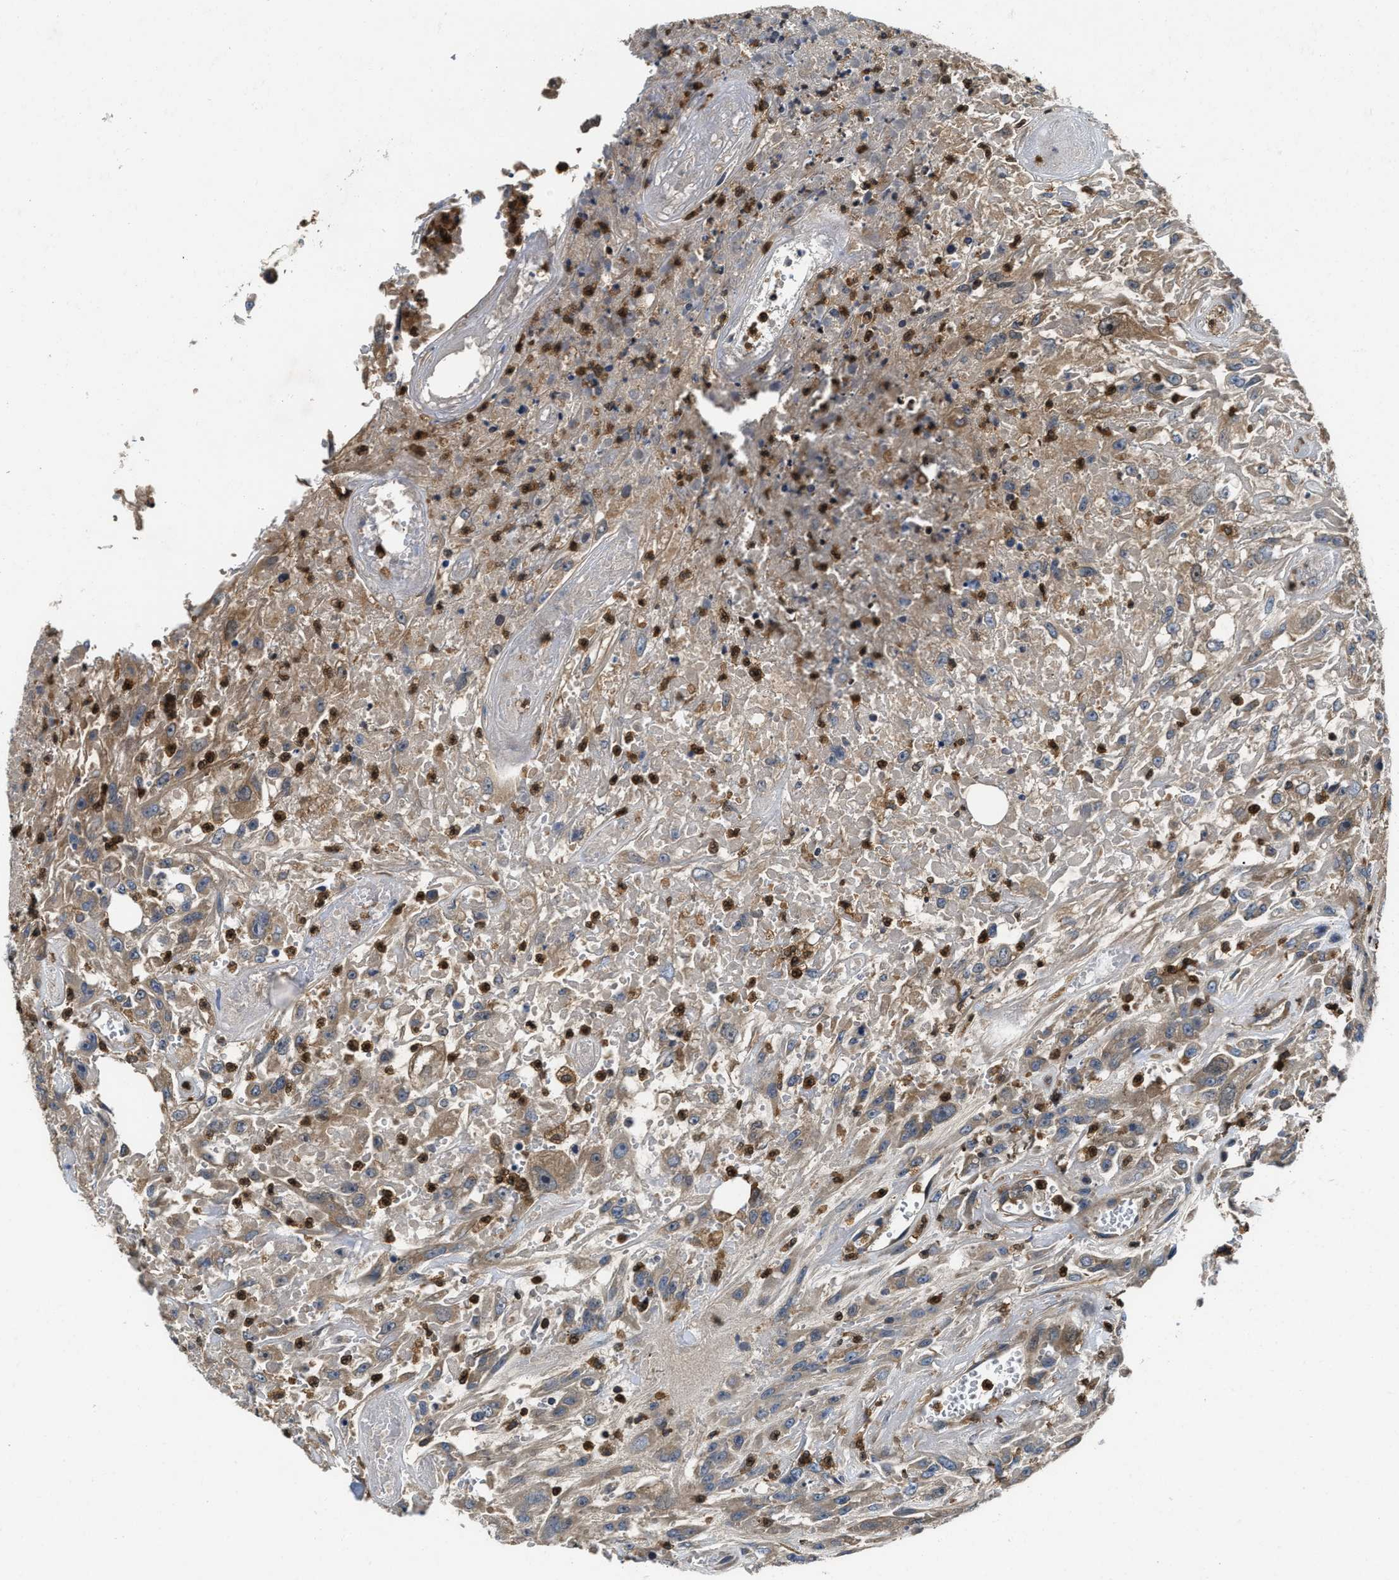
{"staining": {"intensity": "moderate", "quantity": "25%-75%", "location": "cytoplasmic/membranous"}, "tissue": "urothelial cancer", "cell_type": "Tumor cells", "image_type": "cancer", "snomed": [{"axis": "morphology", "description": "Urothelial carcinoma, High grade"}, {"axis": "topography", "description": "Urinary bladder"}], "caption": "Moderate cytoplasmic/membranous positivity is seen in about 25%-75% of tumor cells in urothelial cancer. (Stains: DAB (3,3'-diaminobenzidine) in brown, nuclei in blue, Microscopy: brightfield microscopy at high magnification).", "gene": "OSTF1", "patient": {"sex": "male", "age": 46}}